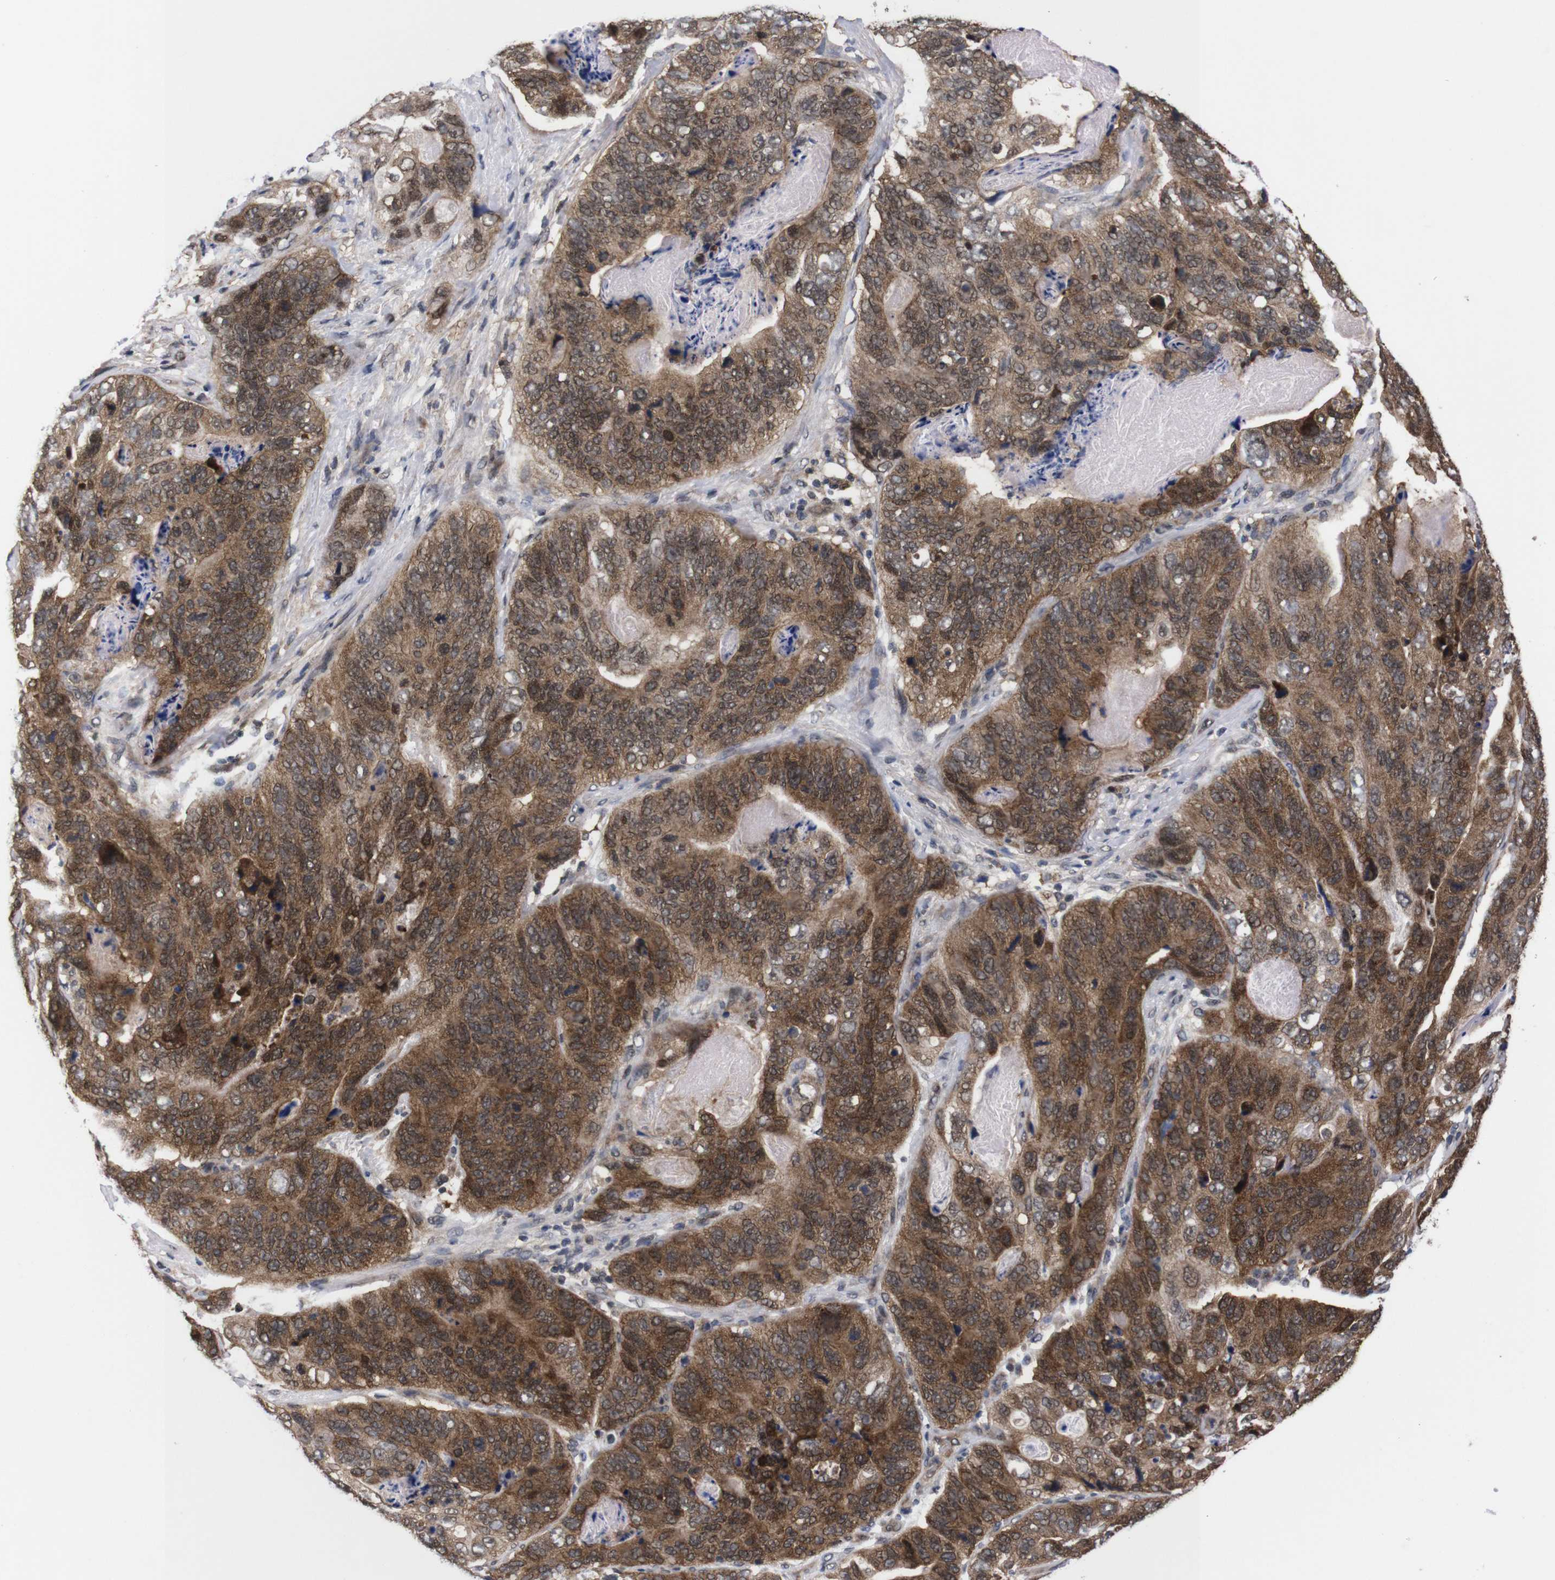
{"staining": {"intensity": "moderate", "quantity": ">75%", "location": "cytoplasmic/membranous,nuclear"}, "tissue": "stomach cancer", "cell_type": "Tumor cells", "image_type": "cancer", "snomed": [{"axis": "morphology", "description": "Adenocarcinoma, NOS"}, {"axis": "topography", "description": "Stomach"}], "caption": "The photomicrograph demonstrates a brown stain indicating the presence of a protein in the cytoplasmic/membranous and nuclear of tumor cells in stomach adenocarcinoma. Using DAB (3,3'-diaminobenzidine) (brown) and hematoxylin (blue) stains, captured at high magnification using brightfield microscopy.", "gene": "UBQLN2", "patient": {"sex": "female", "age": 89}}